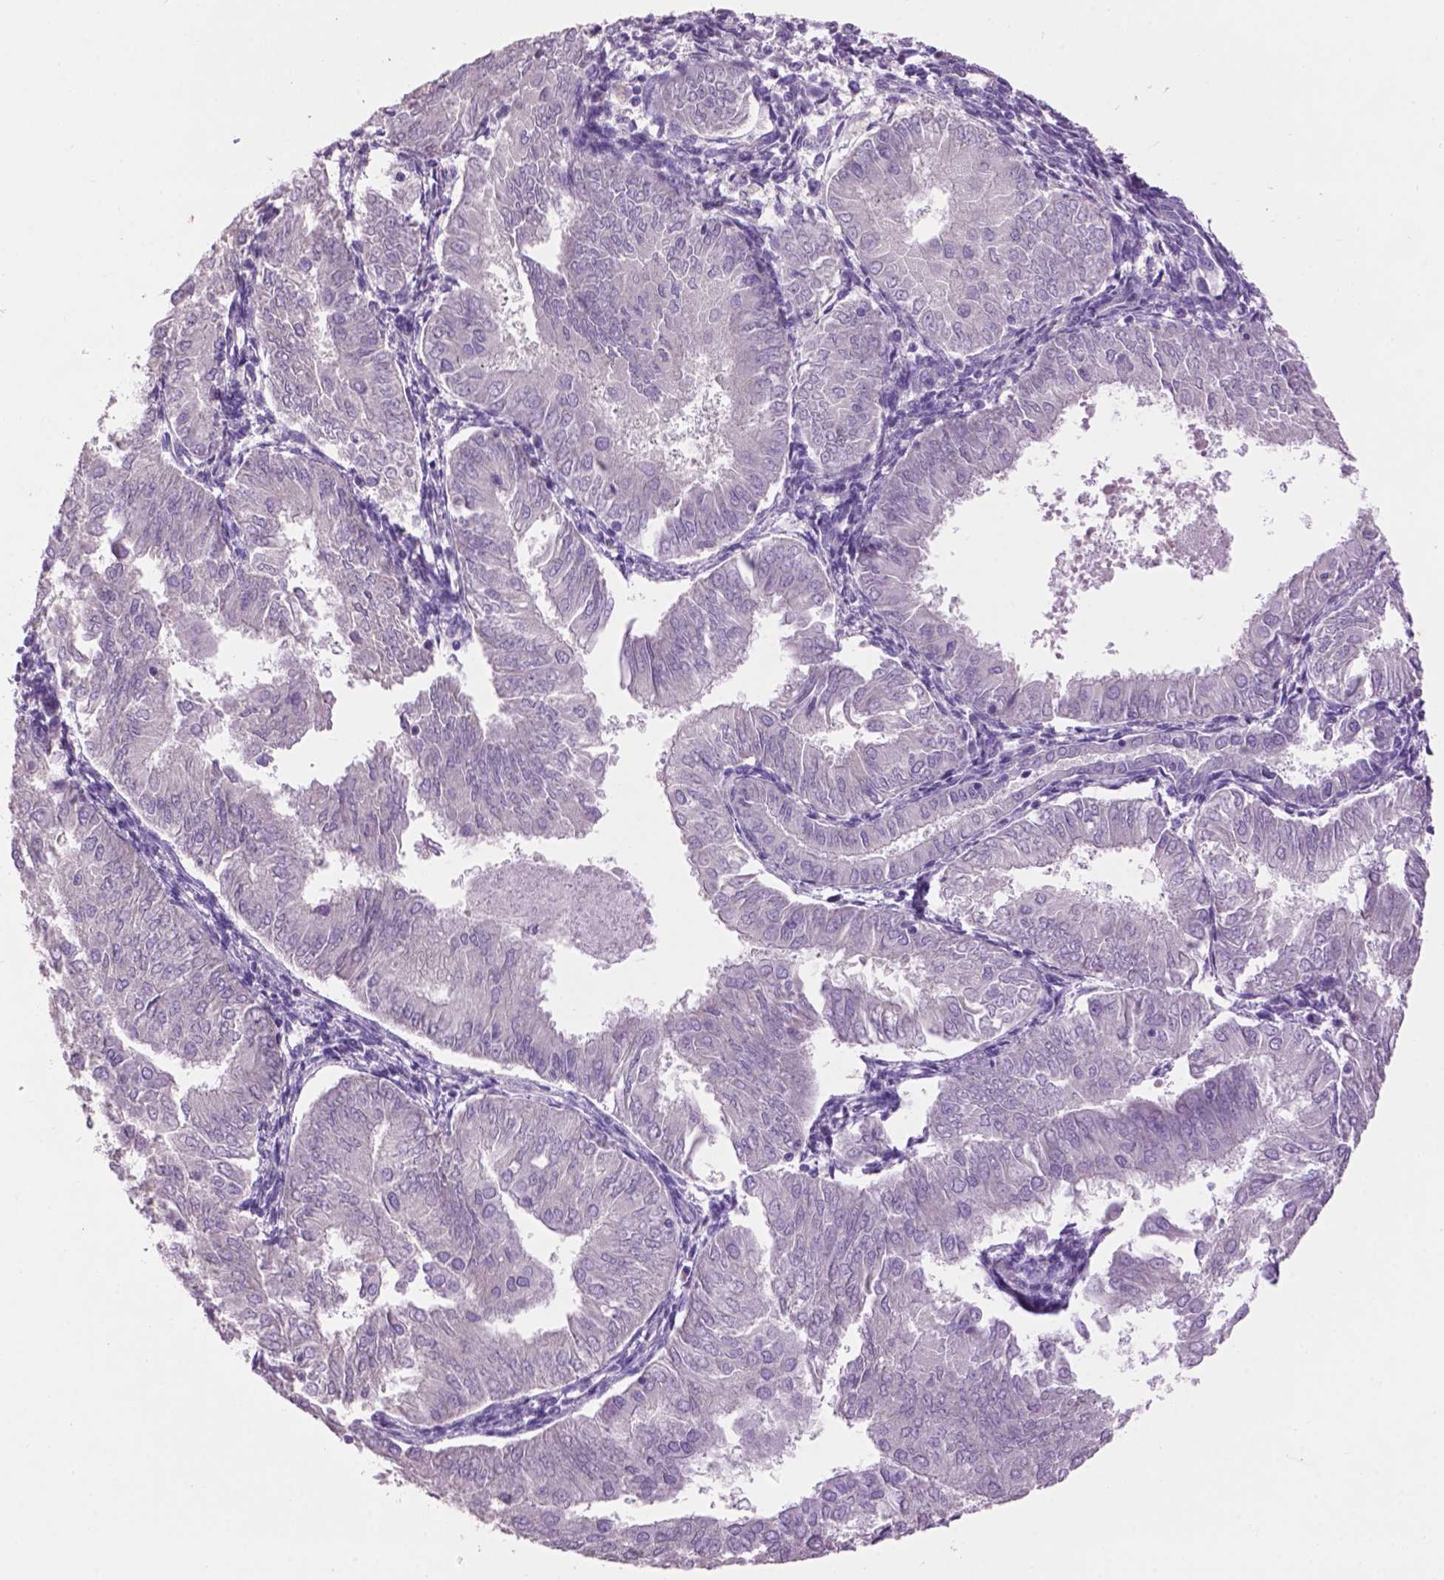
{"staining": {"intensity": "negative", "quantity": "none", "location": "none"}, "tissue": "endometrial cancer", "cell_type": "Tumor cells", "image_type": "cancer", "snomed": [{"axis": "morphology", "description": "Adenocarcinoma, NOS"}, {"axis": "topography", "description": "Endometrium"}], "caption": "Histopathology image shows no protein staining in tumor cells of adenocarcinoma (endometrial) tissue. The staining is performed using DAB brown chromogen with nuclei counter-stained in using hematoxylin.", "gene": "CRYBA4", "patient": {"sex": "female", "age": 53}}